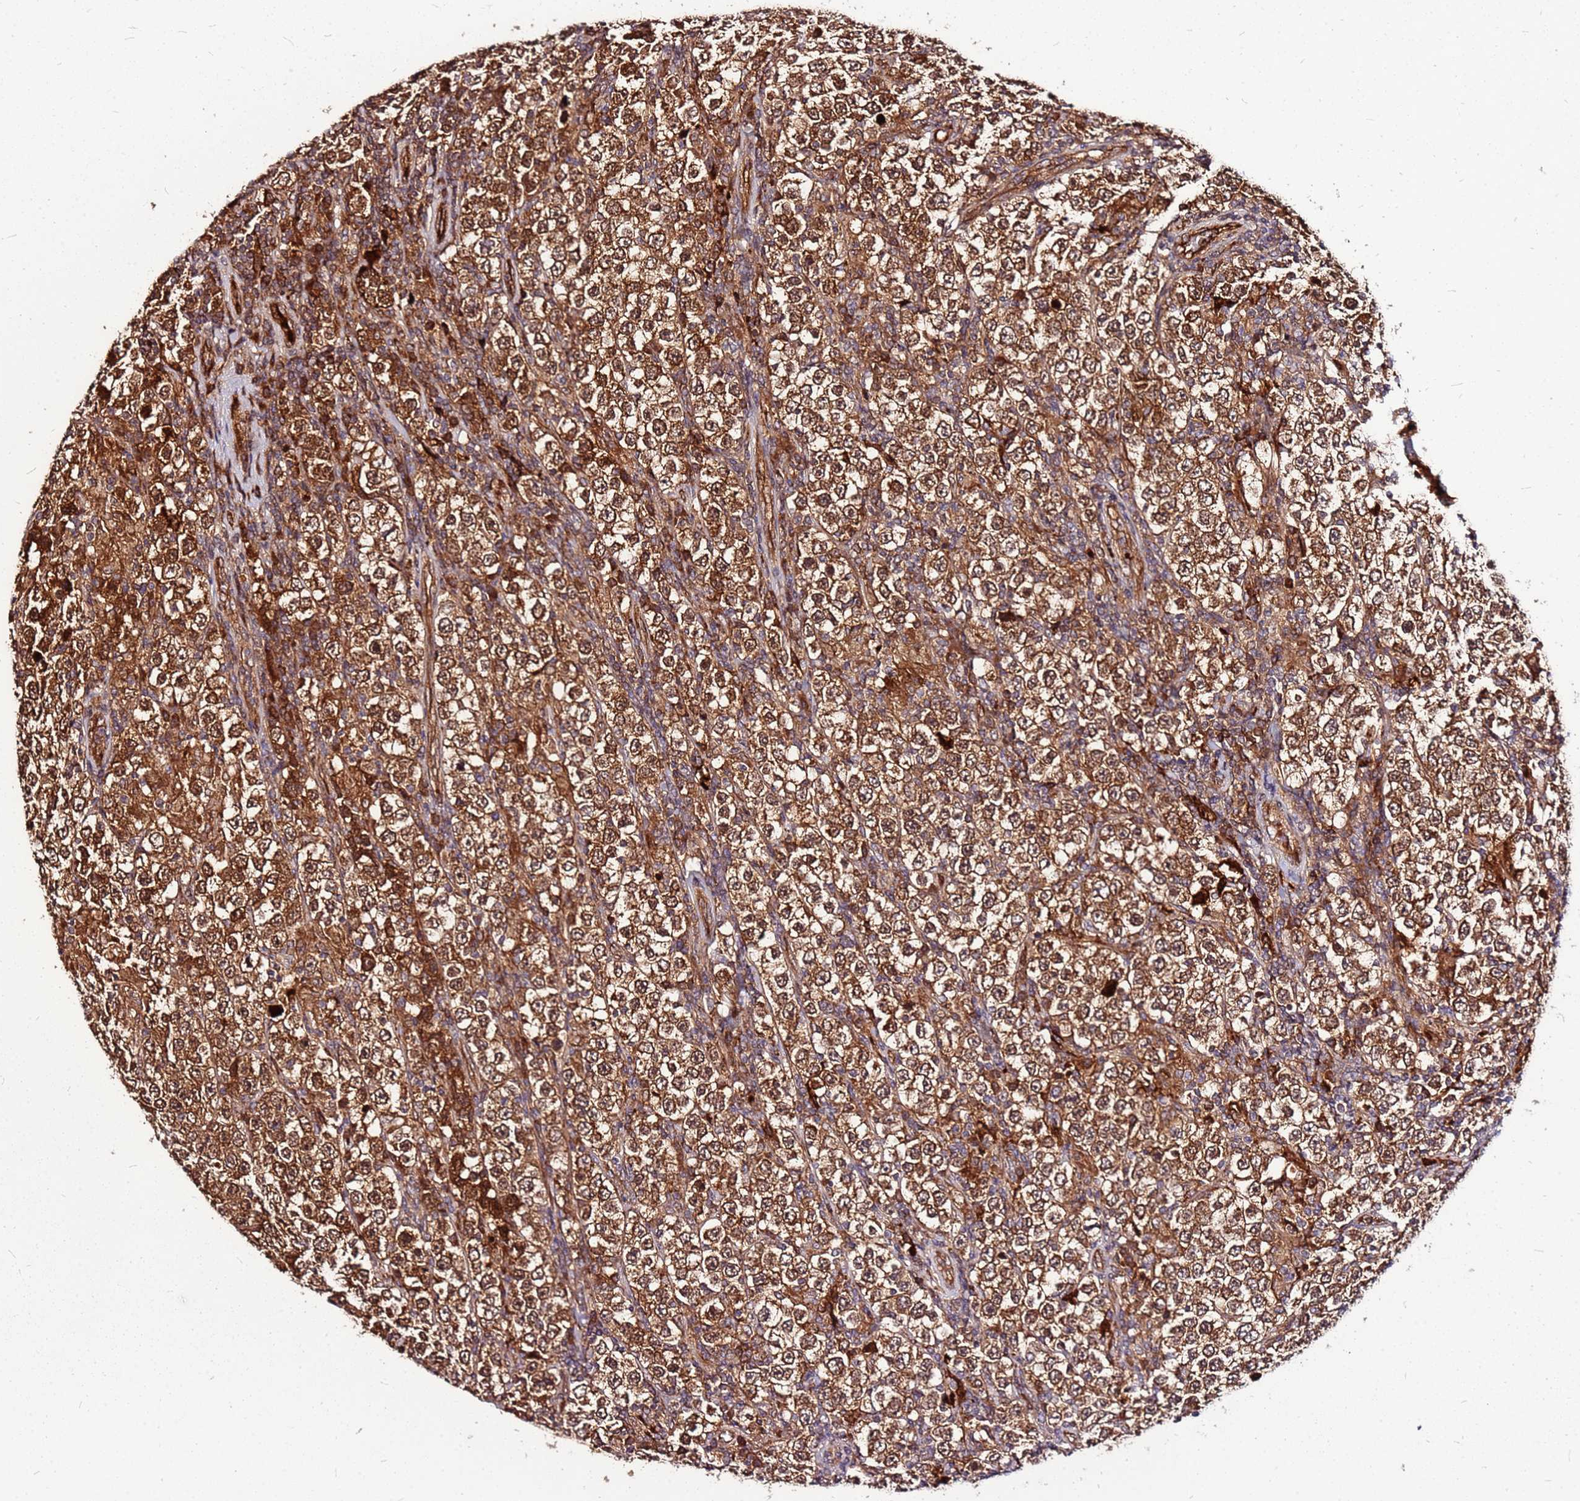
{"staining": {"intensity": "strong", "quantity": ">75%", "location": "cytoplasmic/membranous,nuclear"}, "tissue": "testis cancer", "cell_type": "Tumor cells", "image_type": "cancer", "snomed": [{"axis": "morphology", "description": "Normal tissue, NOS"}, {"axis": "morphology", "description": "Urothelial carcinoma, High grade"}, {"axis": "morphology", "description": "Seminoma, NOS"}, {"axis": "morphology", "description": "Carcinoma, Embryonal, NOS"}, {"axis": "topography", "description": "Urinary bladder"}, {"axis": "topography", "description": "Testis"}], "caption": "This is an image of immunohistochemistry (IHC) staining of testis cancer (seminoma), which shows strong positivity in the cytoplasmic/membranous and nuclear of tumor cells.", "gene": "LYPLAL1", "patient": {"sex": "male", "age": 41}}